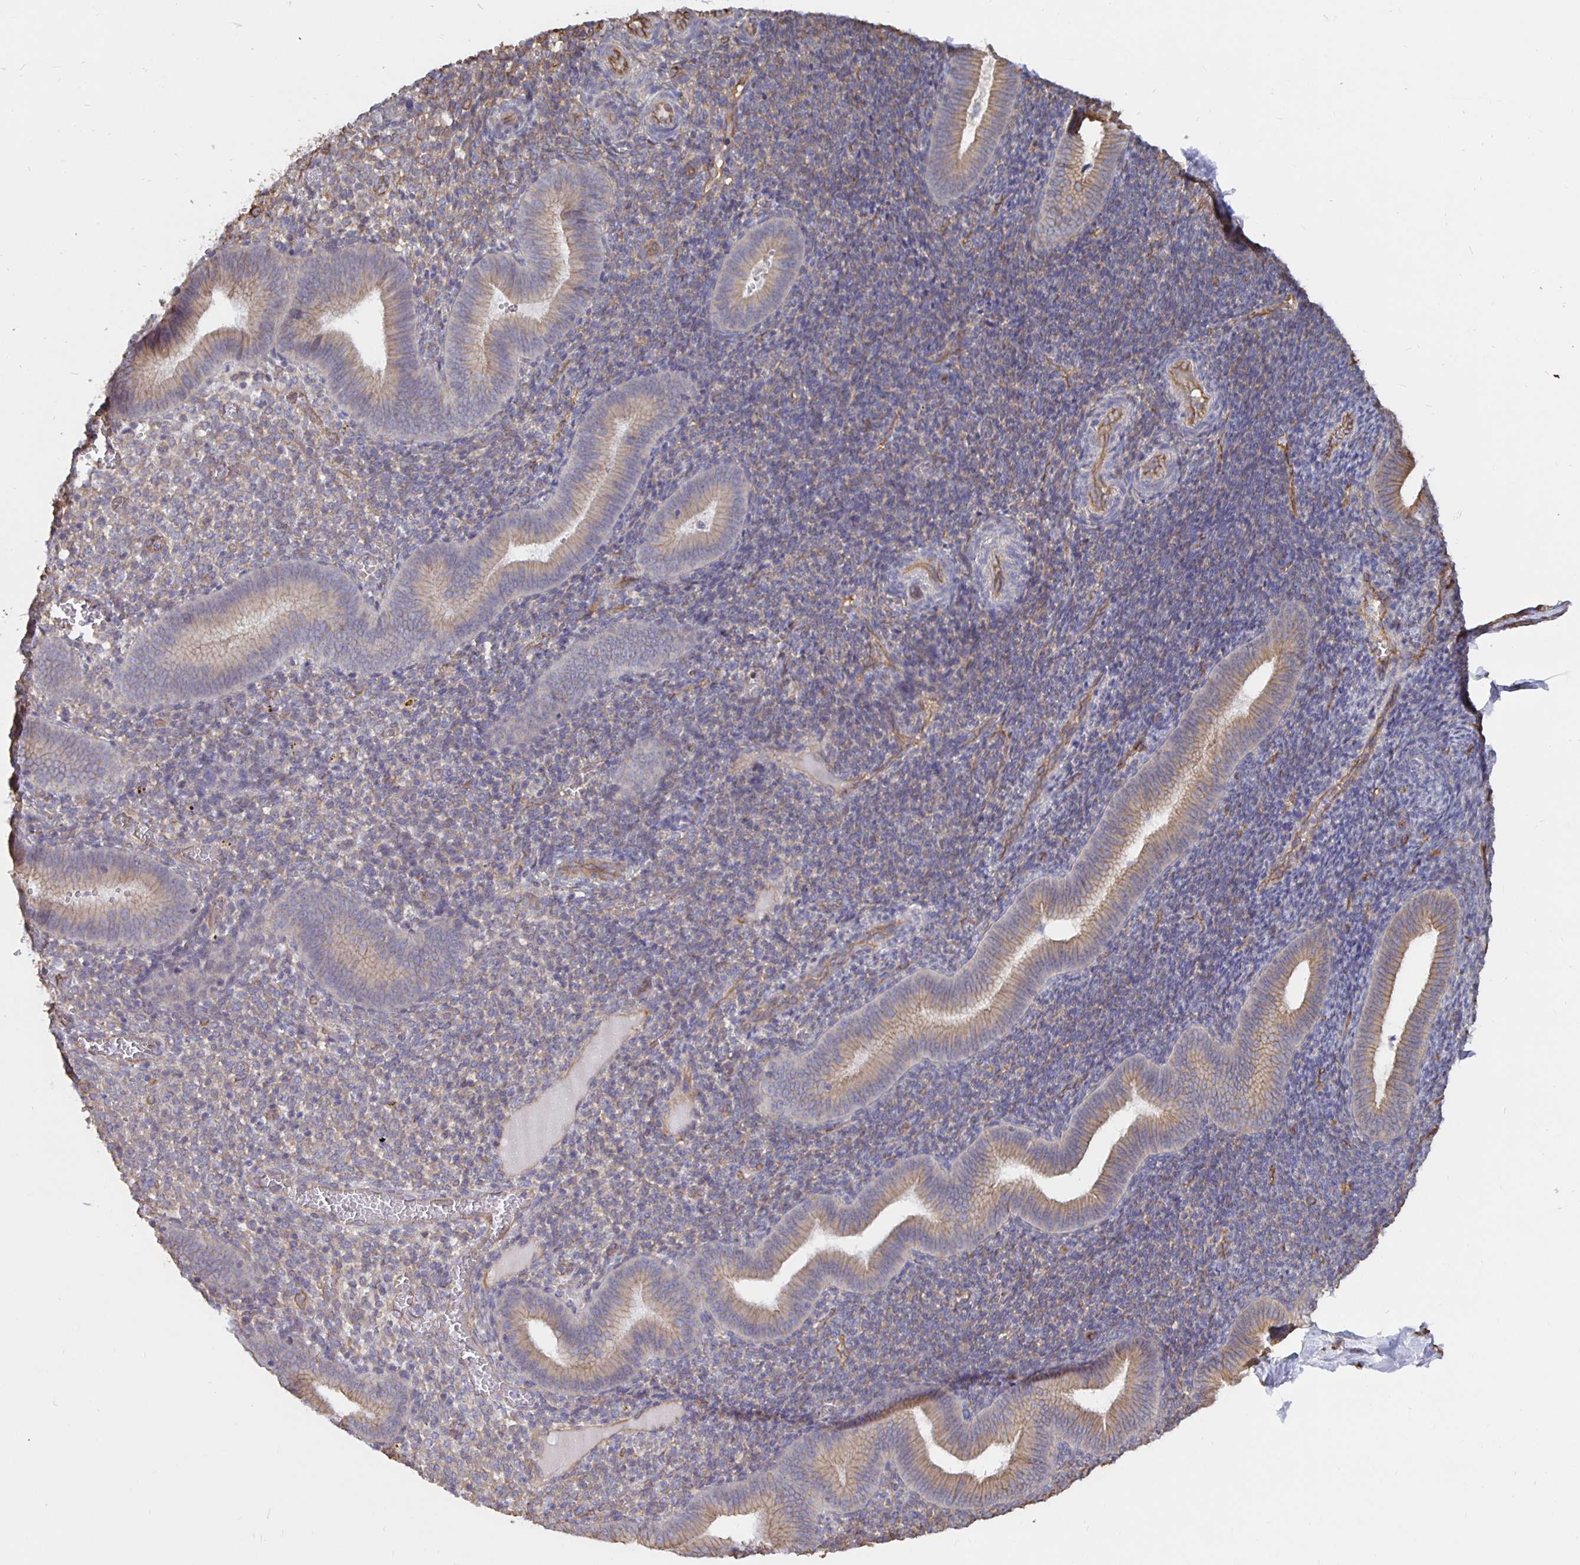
{"staining": {"intensity": "weak", "quantity": "25%-75%", "location": "cytoplasmic/membranous"}, "tissue": "endometrium", "cell_type": "Cells in endometrial stroma", "image_type": "normal", "snomed": [{"axis": "morphology", "description": "Normal tissue, NOS"}, {"axis": "topography", "description": "Endometrium"}], "caption": "Weak cytoplasmic/membranous protein staining is appreciated in about 25%-75% of cells in endometrial stroma in endometrium.", "gene": "ARHGEF39", "patient": {"sex": "female", "age": 25}}